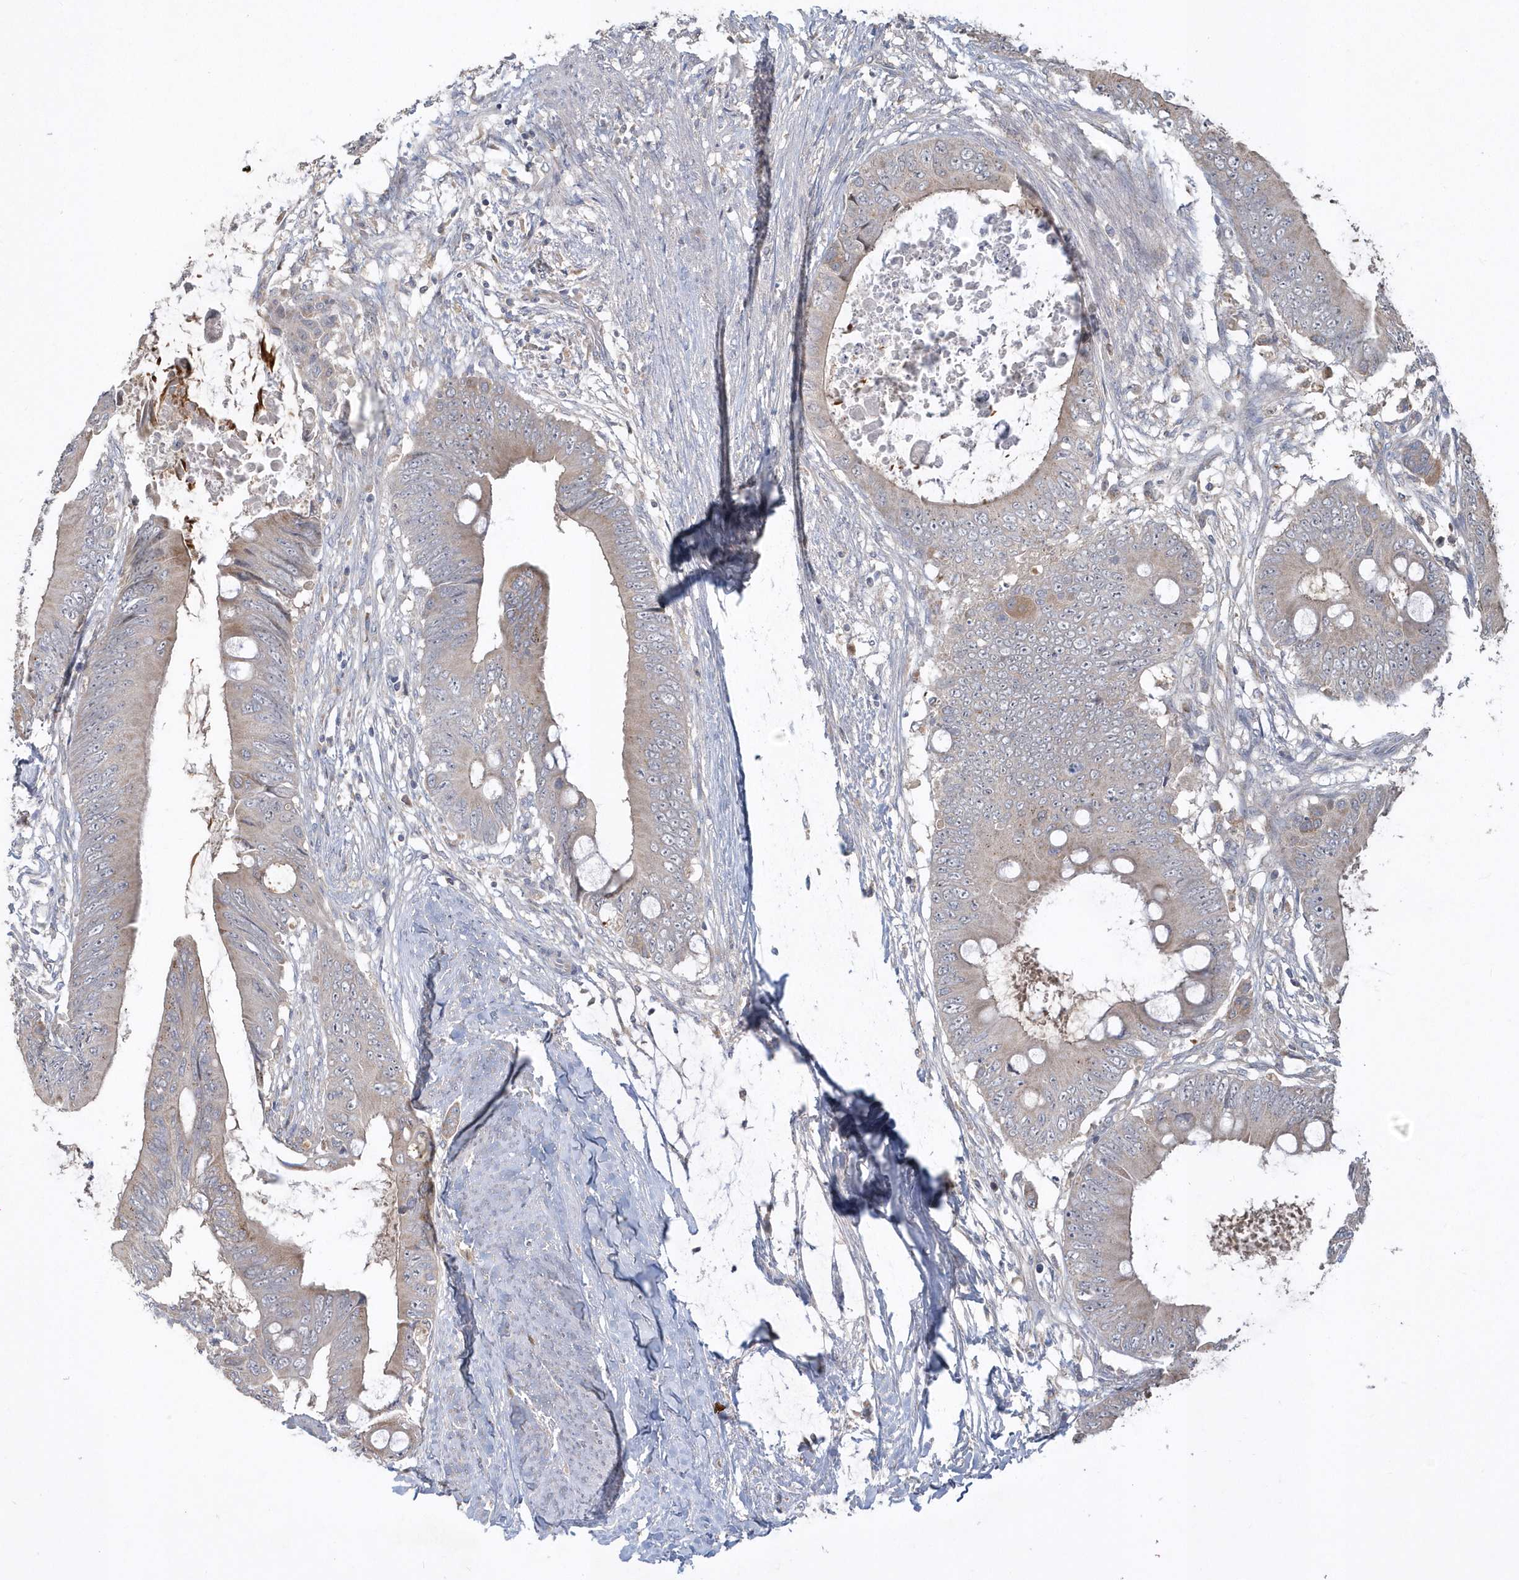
{"staining": {"intensity": "weak", "quantity": ">75%", "location": "cytoplasmic/membranous,nuclear"}, "tissue": "colorectal cancer", "cell_type": "Tumor cells", "image_type": "cancer", "snomed": [{"axis": "morphology", "description": "Normal tissue, NOS"}, {"axis": "morphology", "description": "Adenocarcinoma, NOS"}, {"axis": "topography", "description": "Rectum"}, {"axis": "topography", "description": "Peripheral nerve tissue"}], "caption": "Protein analysis of colorectal adenocarcinoma tissue shows weak cytoplasmic/membranous and nuclear positivity in approximately >75% of tumor cells.", "gene": "TRAIP", "patient": {"sex": "female", "age": 77}}